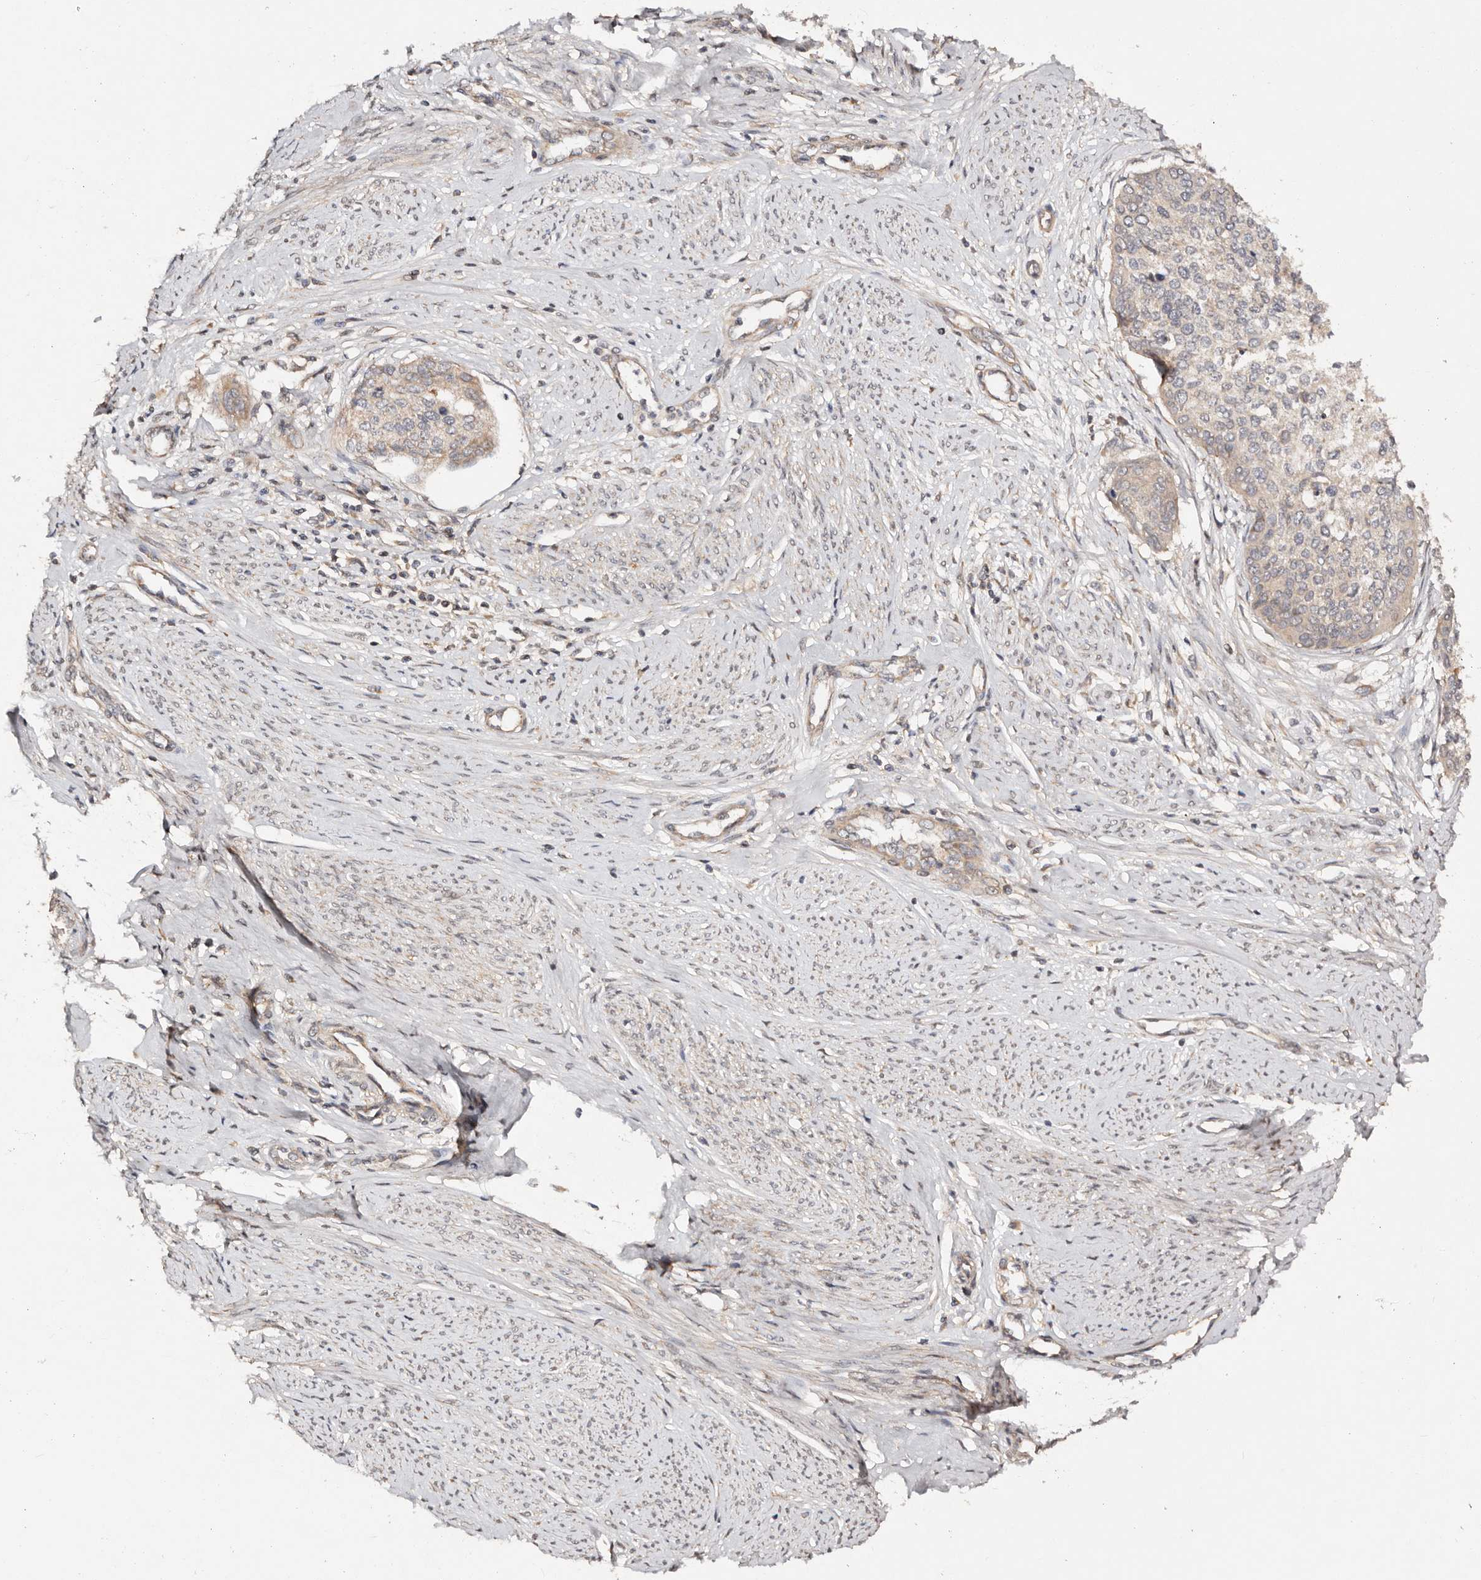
{"staining": {"intensity": "weak", "quantity": "<25%", "location": "cytoplasmic/membranous"}, "tissue": "cervical cancer", "cell_type": "Tumor cells", "image_type": "cancer", "snomed": [{"axis": "morphology", "description": "Squamous cell carcinoma, NOS"}, {"axis": "topography", "description": "Cervix"}], "caption": "High power microscopy histopathology image of an immunohistochemistry histopathology image of cervical cancer, revealing no significant staining in tumor cells. (Brightfield microscopy of DAB (3,3'-diaminobenzidine) immunohistochemistry at high magnification).", "gene": "DENND11", "patient": {"sex": "female", "age": 37}}